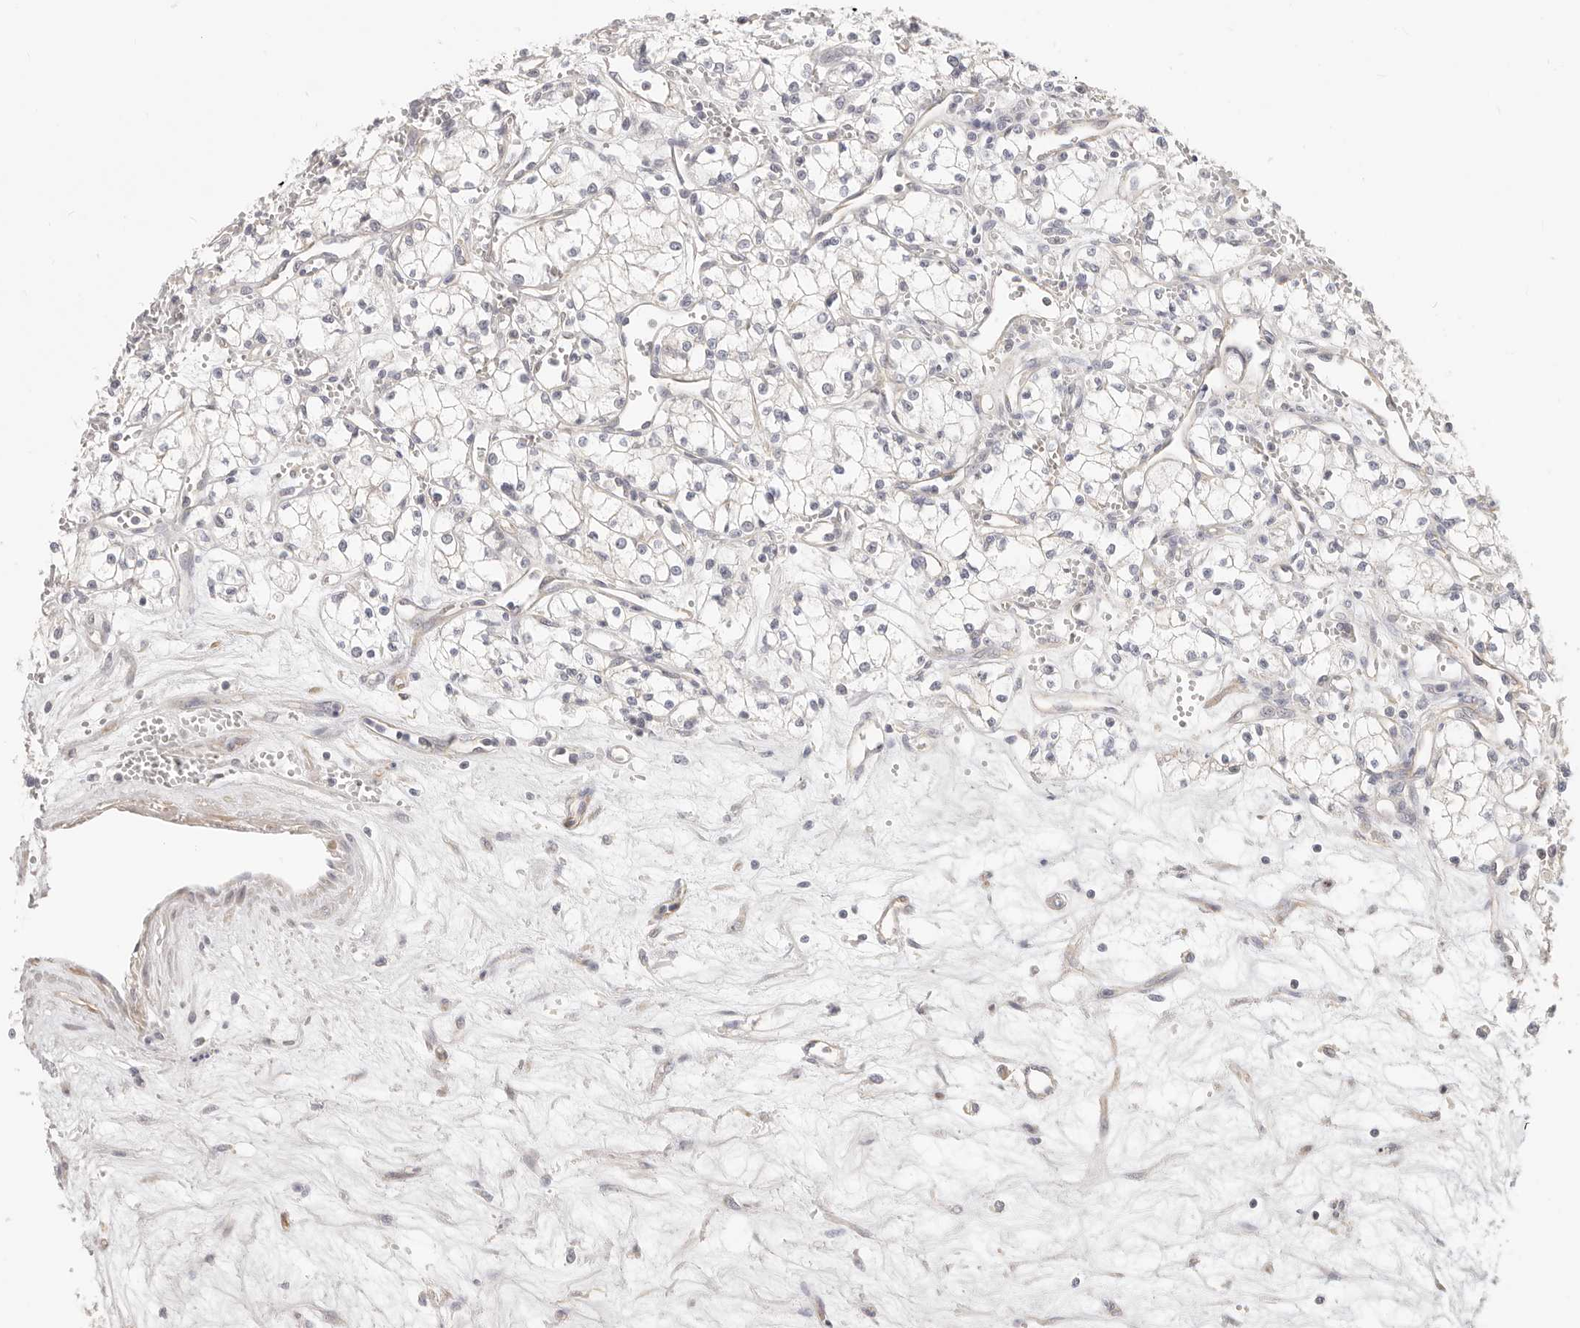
{"staining": {"intensity": "negative", "quantity": "none", "location": "none"}, "tissue": "renal cancer", "cell_type": "Tumor cells", "image_type": "cancer", "snomed": [{"axis": "morphology", "description": "Adenocarcinoma, NOS"}, {"axis": "topography", "description": "Kidney"}], "caption": "This is a histopathology image of immunohistochemistry (IHC) staining of renal cancer, which shows no expression in tumor cells.", "gene": "DTNBP1", "patient": {"sex": "male", "age": 59}}